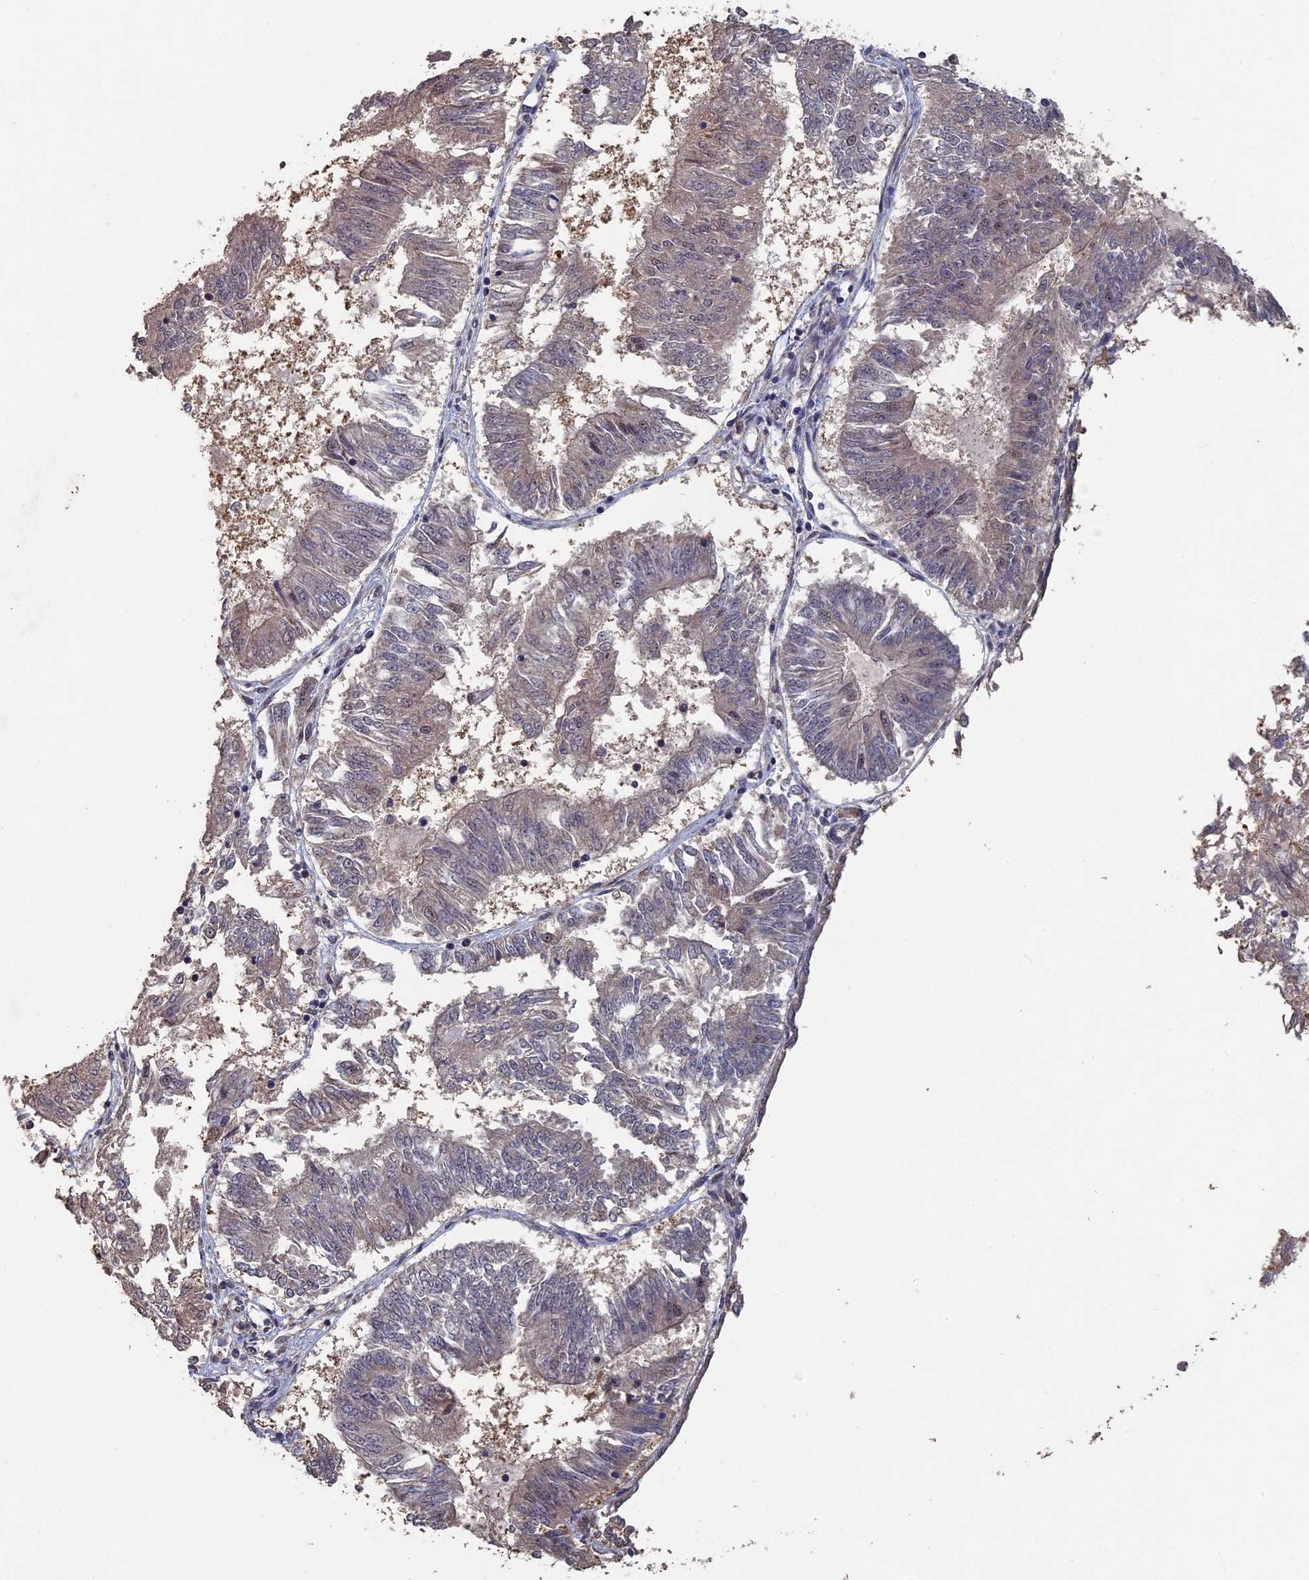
{"staining": {"intensity": "weak", "quantity": "<25%", "location": "cytoplasmic/membranous"}, "tissue": "endometrial cancer", "cell_type": "Tumor cells", "image_type": "cancer", "snomed": [{"axis": "morphology", "description": "Adenocarcinoma, NOS"}, {"axis": "topography", "description": "Endometrium"}], "caption": "Immunohistochemistry of human endometrial cancer displays no expression in tumor cells. (DAB IHC with hematoxylin counter stain).", "gene": "KIAA1328", "patient": {"sex": "female", "age": 58}}